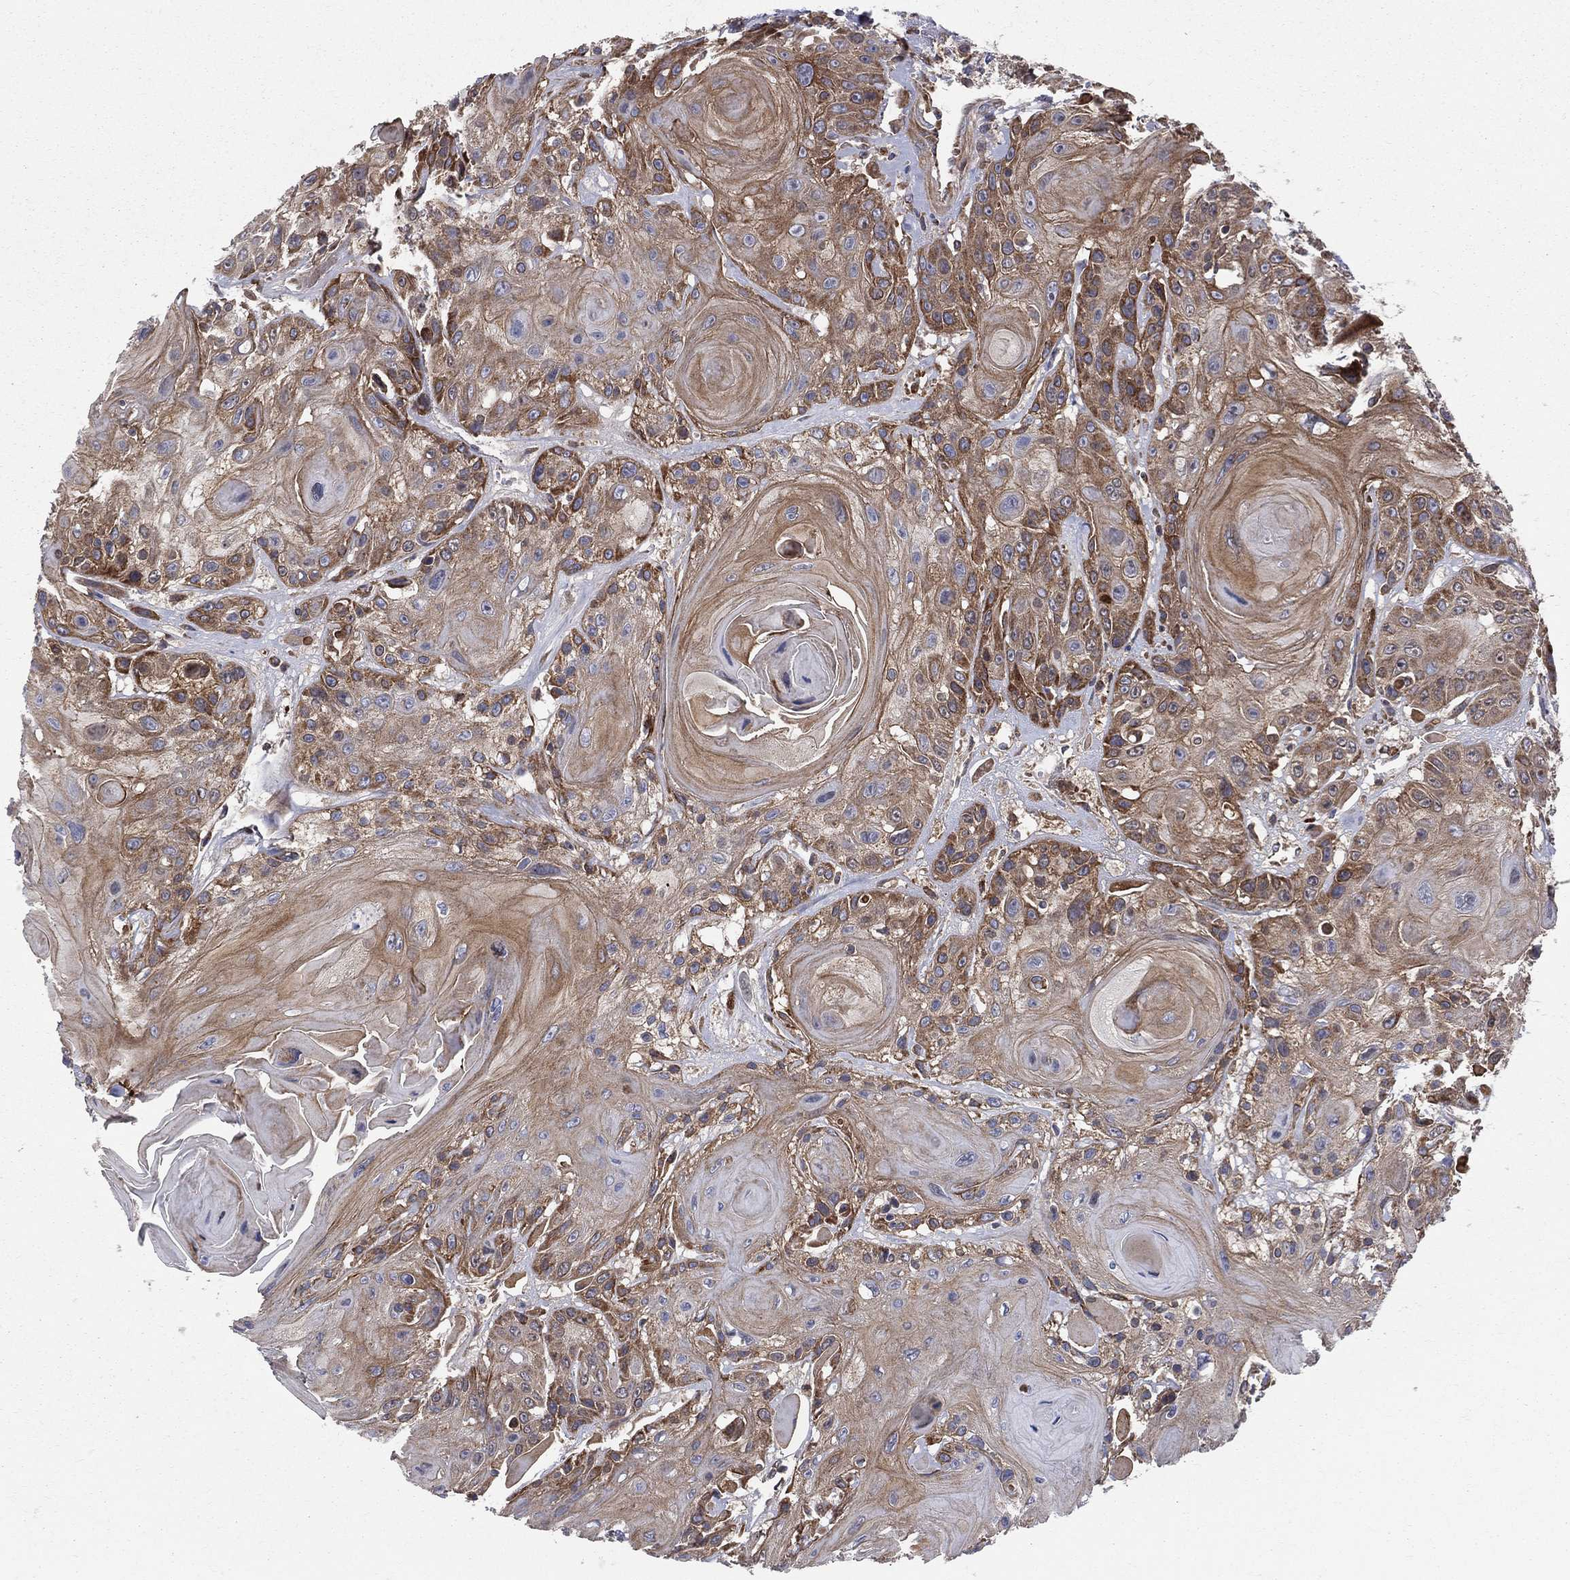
{"staining": {"intensity": "moderate", "quantity": ">75%", "location": "cytoplasmic/membranous"}, "tissue": "head and neck cancer", "cell_type": "Tumor cells", "image_type": "cancer", "snomed": [{"axis": "morphology", "description": "Squamous cell carcinoma, NOS"}, {"axis": "topography", "description": "Head-Neck"}], "caption": "About >75% of tumor cells in head and neck cancer exhibit moderate cytoplasmic/membranous protein positivity as visualized by brown immunohistochemical staining.", "gene": "MIX23", "patient": {"sex": "female", "age": 59}}